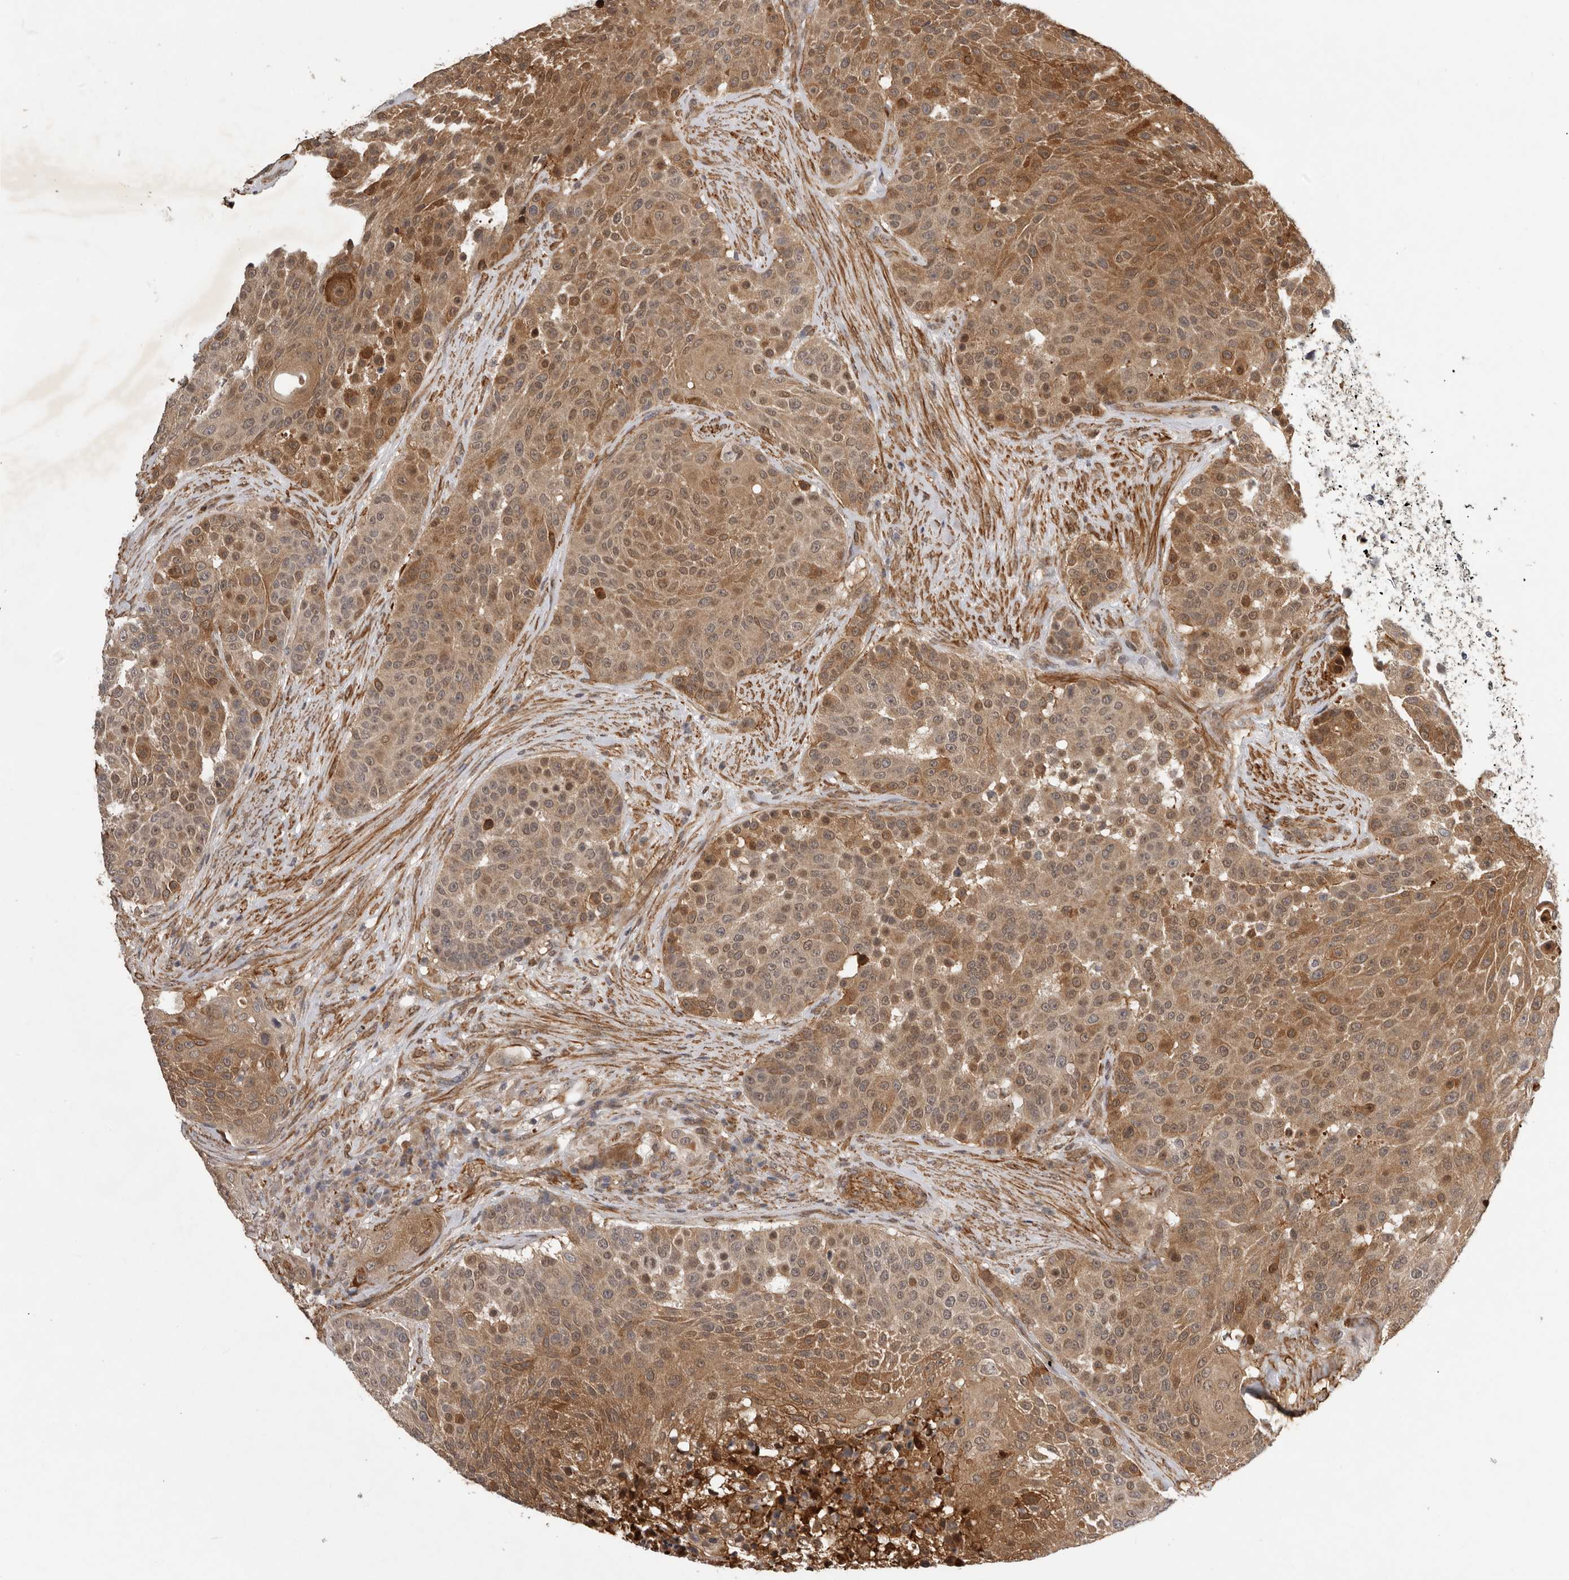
{"staining": {"intensity": "moderate", "quantity": ">75%", "location": "cytoplasmic/membranous"}, "tissue": "urothelial cancer", "cell_type": "Tumor cells", "image_type": "cancer", "snomed": [{"axis": "morphology", "description": "Urothelial carcinoma, High grade"}, {"axis": "topography", "description": "Urinary bladder"}], "caption": "The micrograph exhibits immunohistochemical staining of urothelial cancer. There is moderate cytoplasmic/membranous staining is present in approximately >75% of tumor cells.", "gene": "RNF157", "patient": {"sex": "female", "age": 63}}